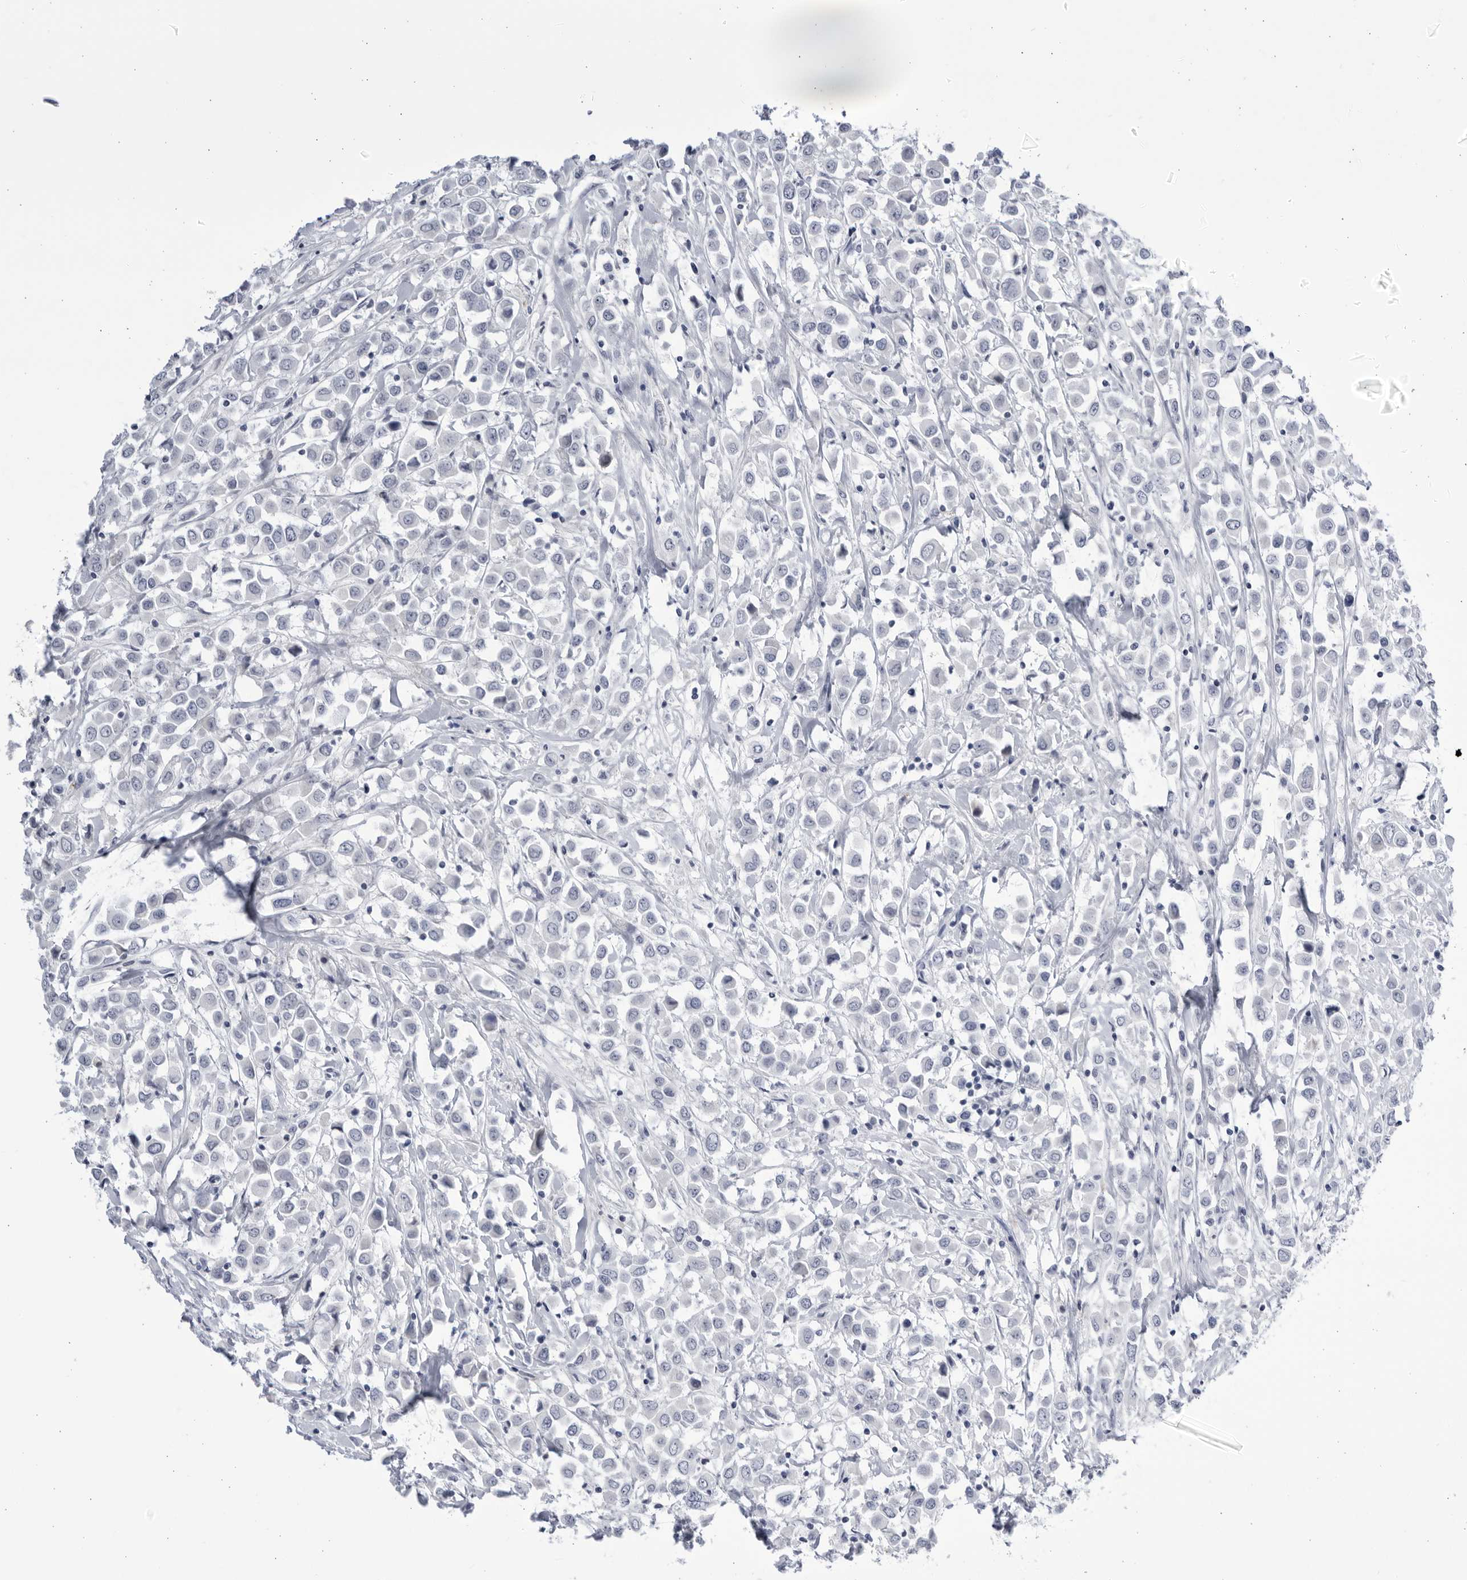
{"staining": {"intensity": "negative", "quantity": "none", "location": "none"}, "tissue": "breast cancer", "cell_type": "Tumor cells", "image_type": "cancer", "snomed": [{"axis": "morphology", "description": "Duct carcinoma"}, {"axis": "topography", "description": "Breast"}], "caption": "Histopathology image shows no significant protein expression in tumor cells of breast cancer.", "gene": "CCDC181", "patient": {"sex": "female", "age": 61}}